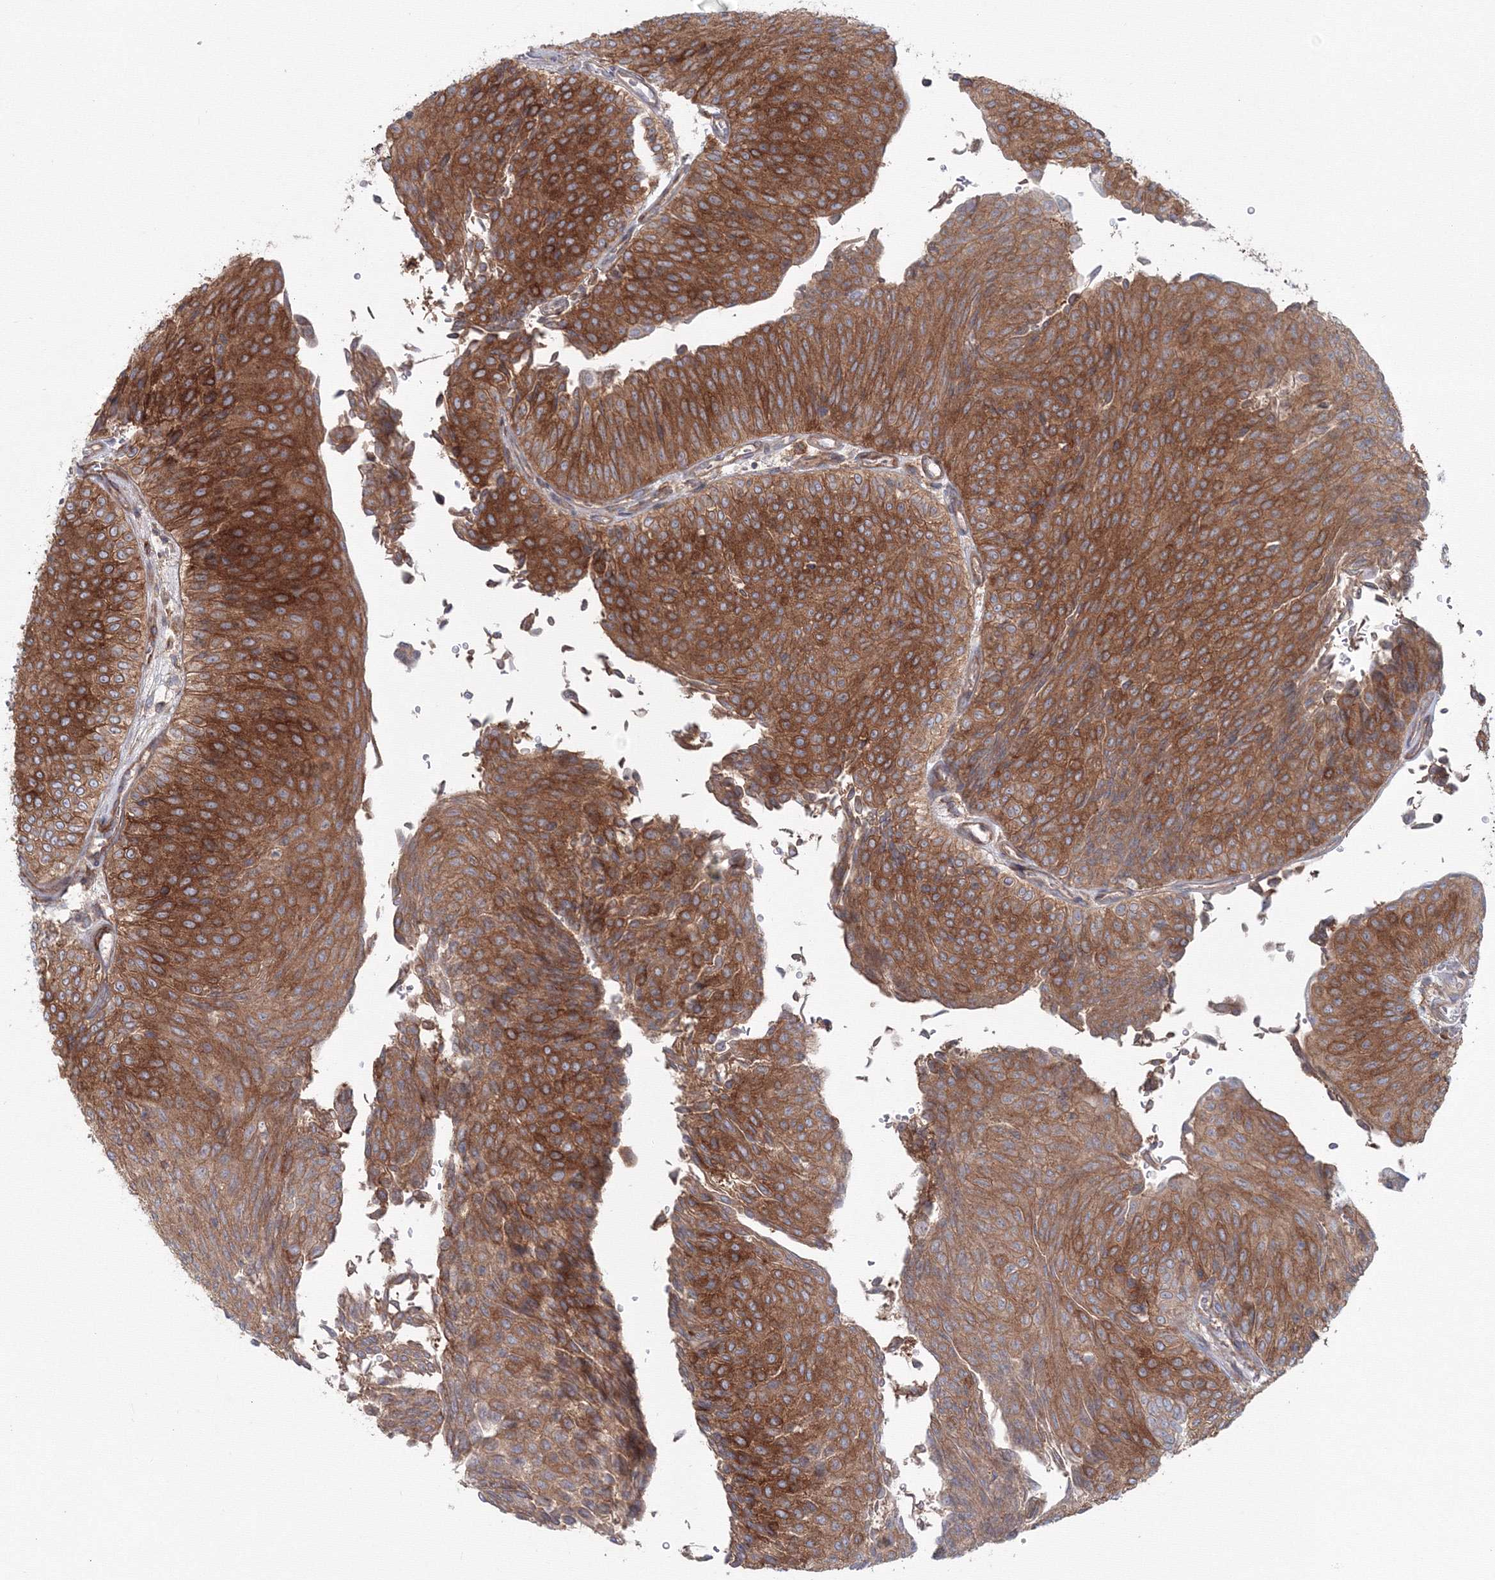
{"staining": {"intensity": "strong", "quantity": ">75%", "location": "cytoplasmic/membranous"}, "tissue": "urothelial cancer", "cell_type": "Tumor cells", "image_type": "cancer", "snomed": [{"axis": "morphology", "description": "Urothelial carcinoma, Low grade"}, {"axis": "topography", "description": "Urinary bladder"}], "caption": "Immunohistochemistry (IHC) micrograph of urothelial cancer stained for a protein (brown), which displays high levels of strong cytoplasmic/membranous expression in approximately >75% of tumor cells.", "gene": "SH3PXD2A", "patient": {"sex": "male", "age": 78}}